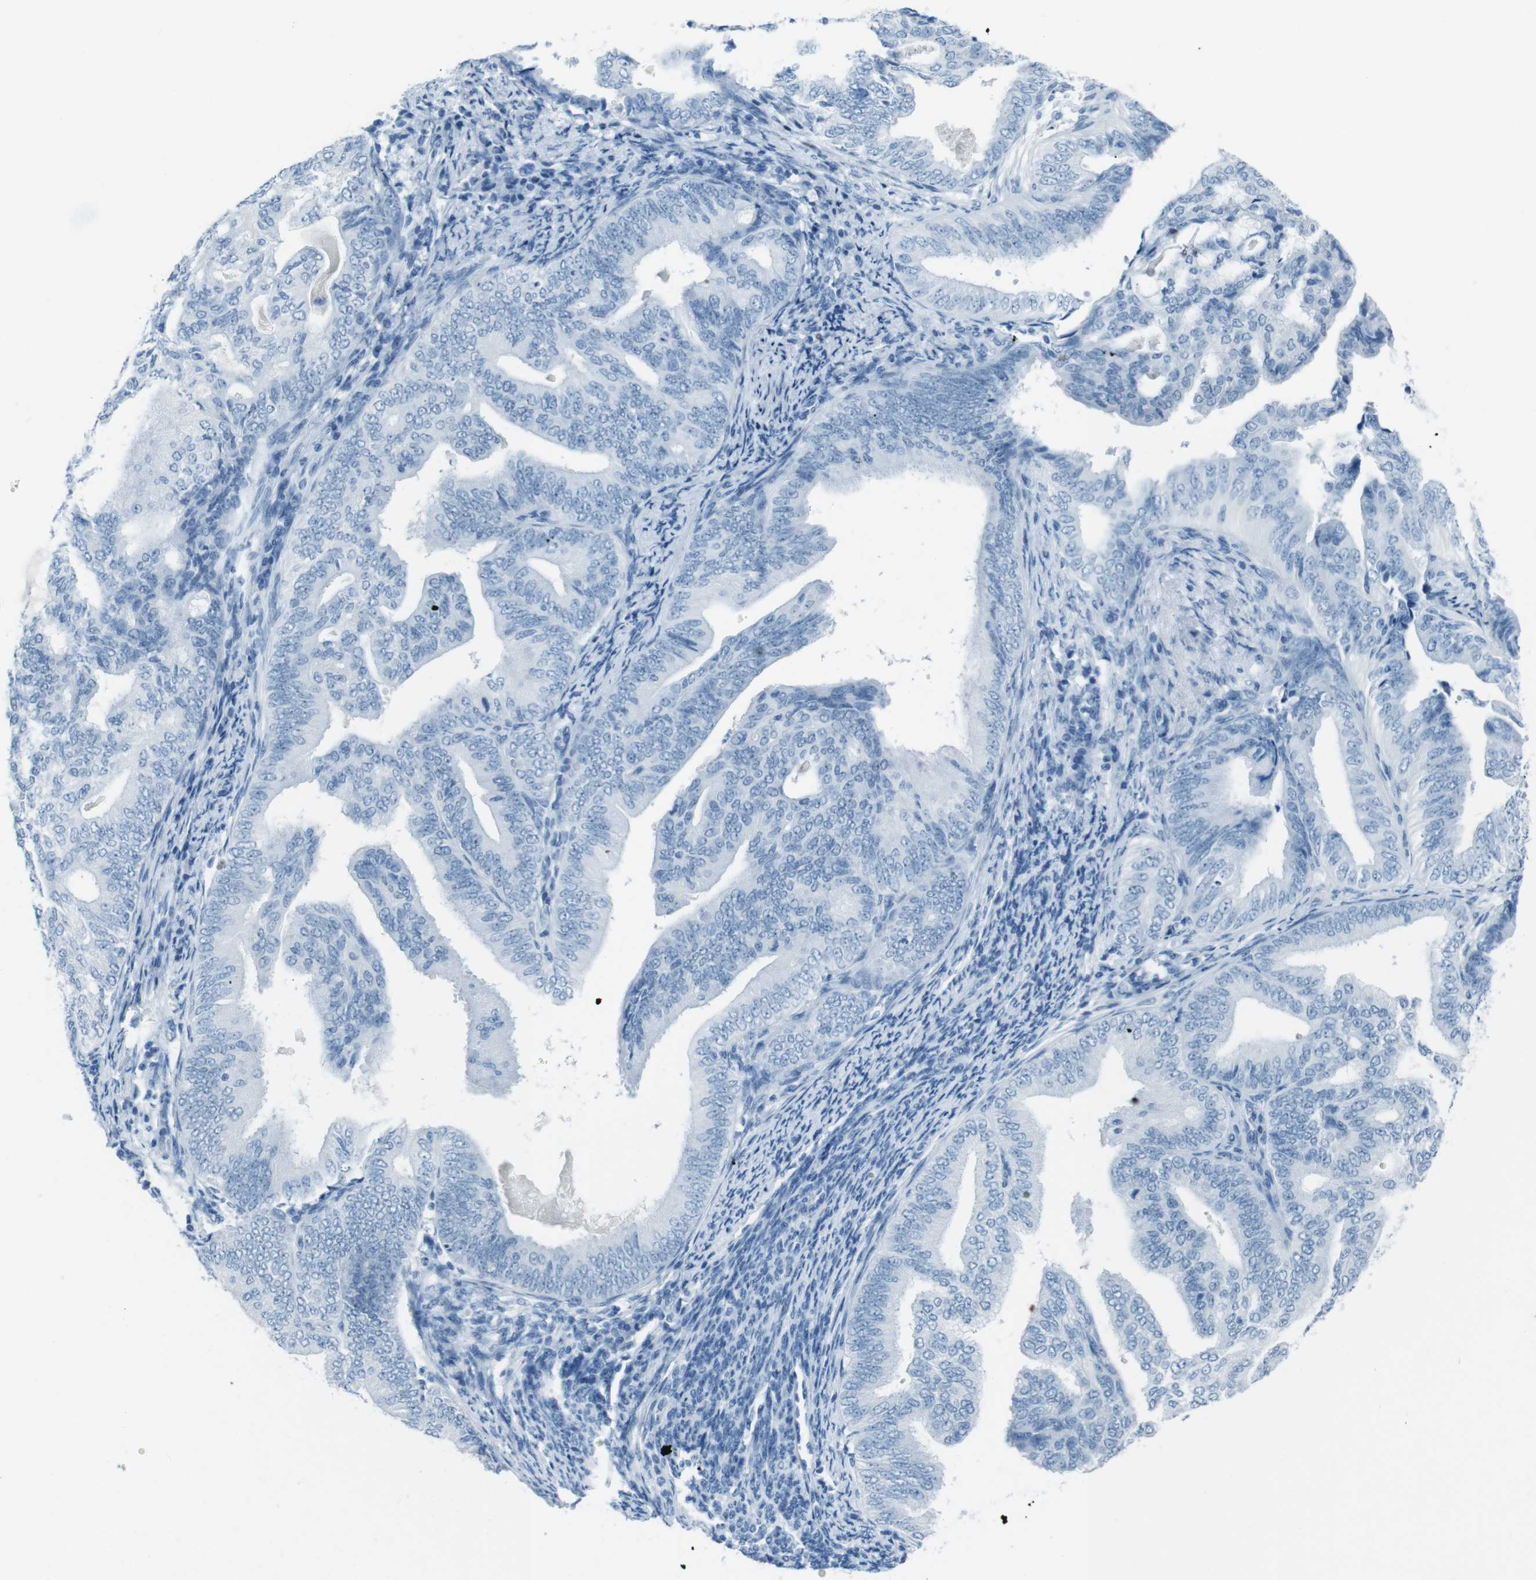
{"staining": {"intensity": "negative", "quantity": "none", "location": "none"}, "tissue": "endometrial cancer", "cell_type": "Tumor cells", "image_type": "cancer", "snomed": [{"axis": "morphology", "description": "Adenocarcinoma, NOS"}, {"axis": "topography", "description": "Endometrium"}], "caption": "An IHC photomicrograph of adenocarcinoma (endometrial) is shown. There is no staining in tumor cells of adenocarcinoma (endometrial).", "gene": "TMEM207", "patient": {"sex": "female", "age": 58}}